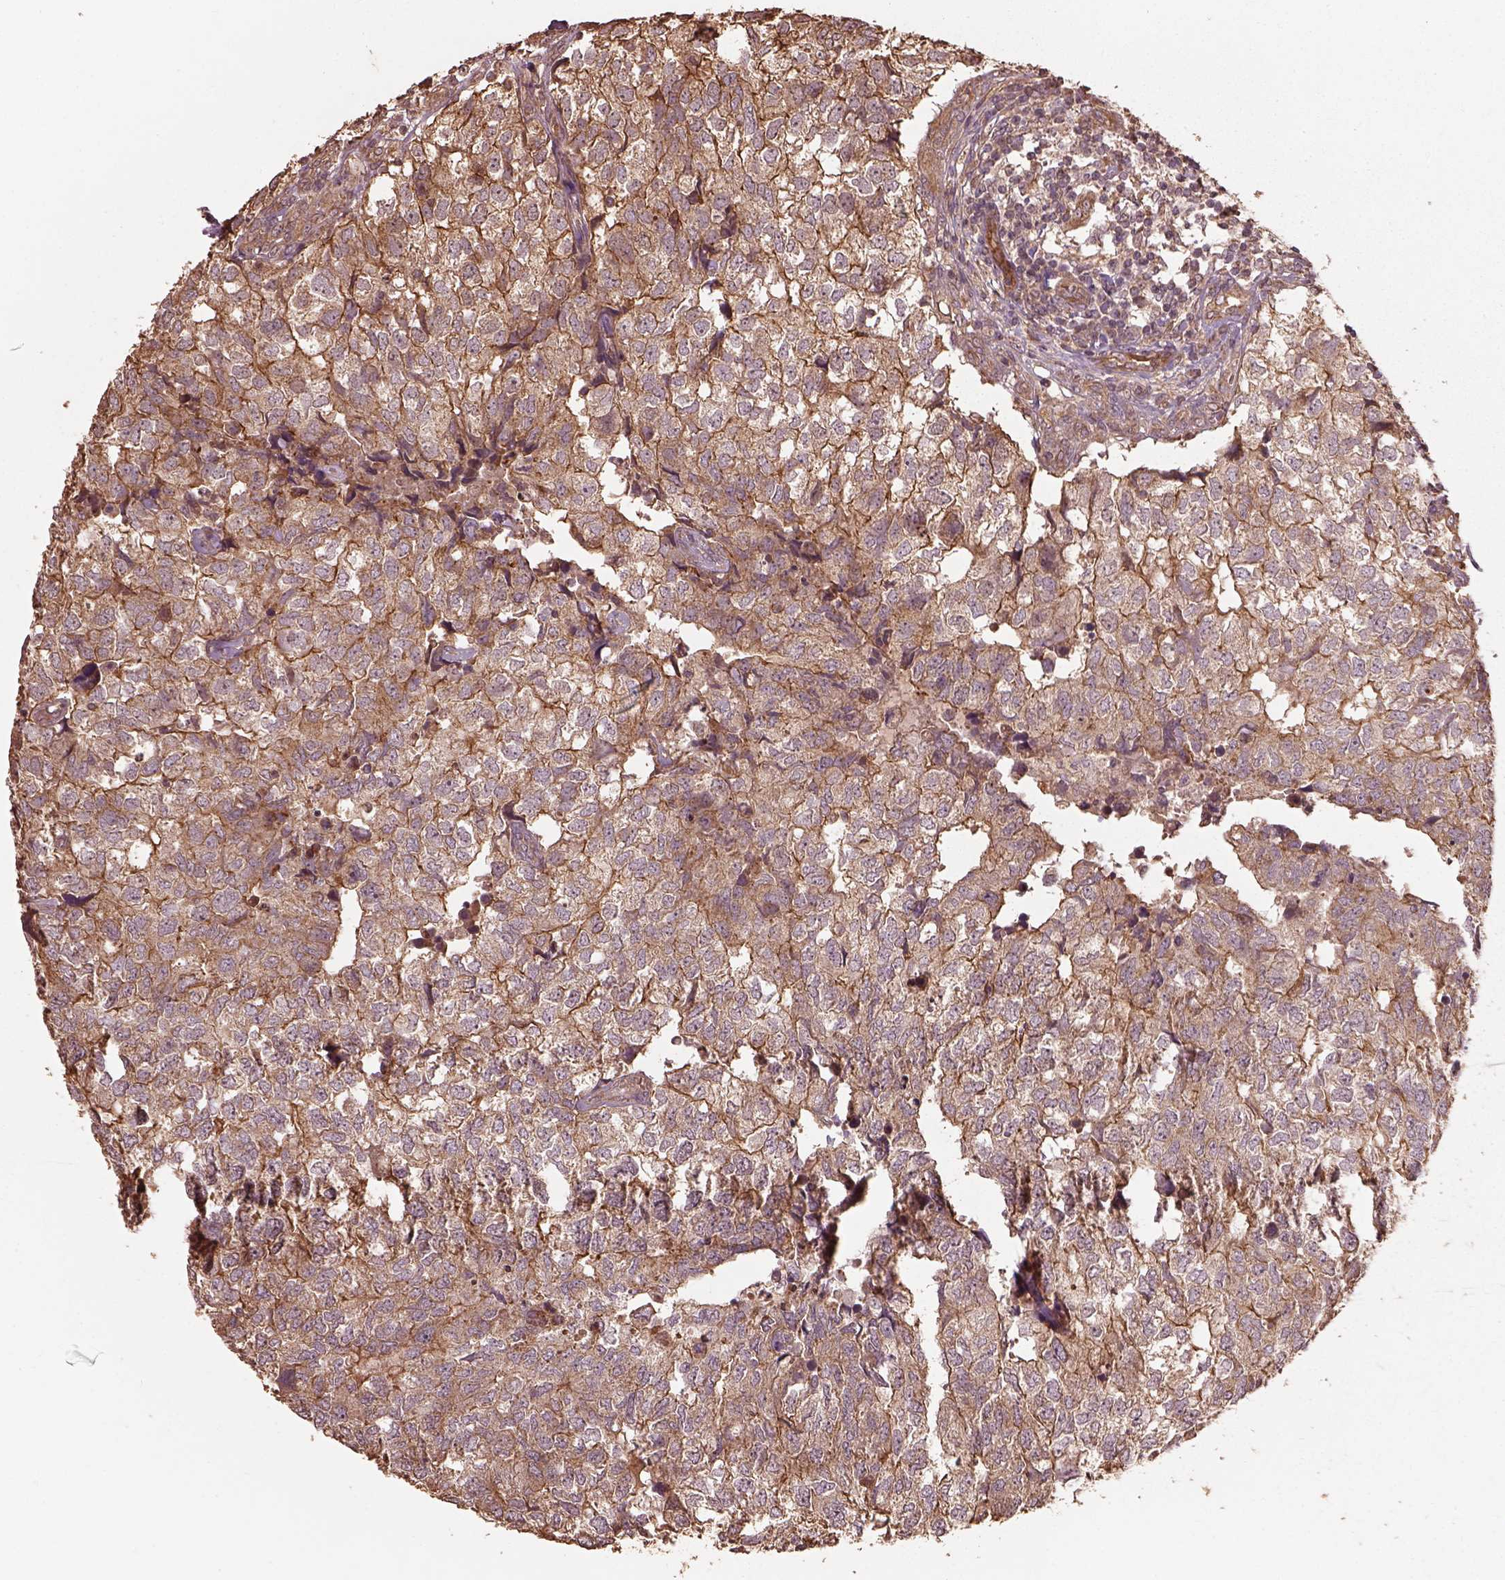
{"staining": {"intensity": "moderate", "quantity": ">75%", "location": "cytoplasmic/membranous"}, "tissue": "breast cancer", "cell_type": "Tumor cells", "image_type": "cancer", "snomed": [{"axis": "morphology", "description": "Duct carcinoma"}, {"axis": "topography", "description": "Breast"}], "caption": "Human infiltrating ductal carcinoma (breast) stained with a brown dye displays moderate cytoplasmic/membranous positive positivity in approximately >75% of tumor cells.", "gene": "METTL4", "patient": {"sex": "female", "age": 30}}